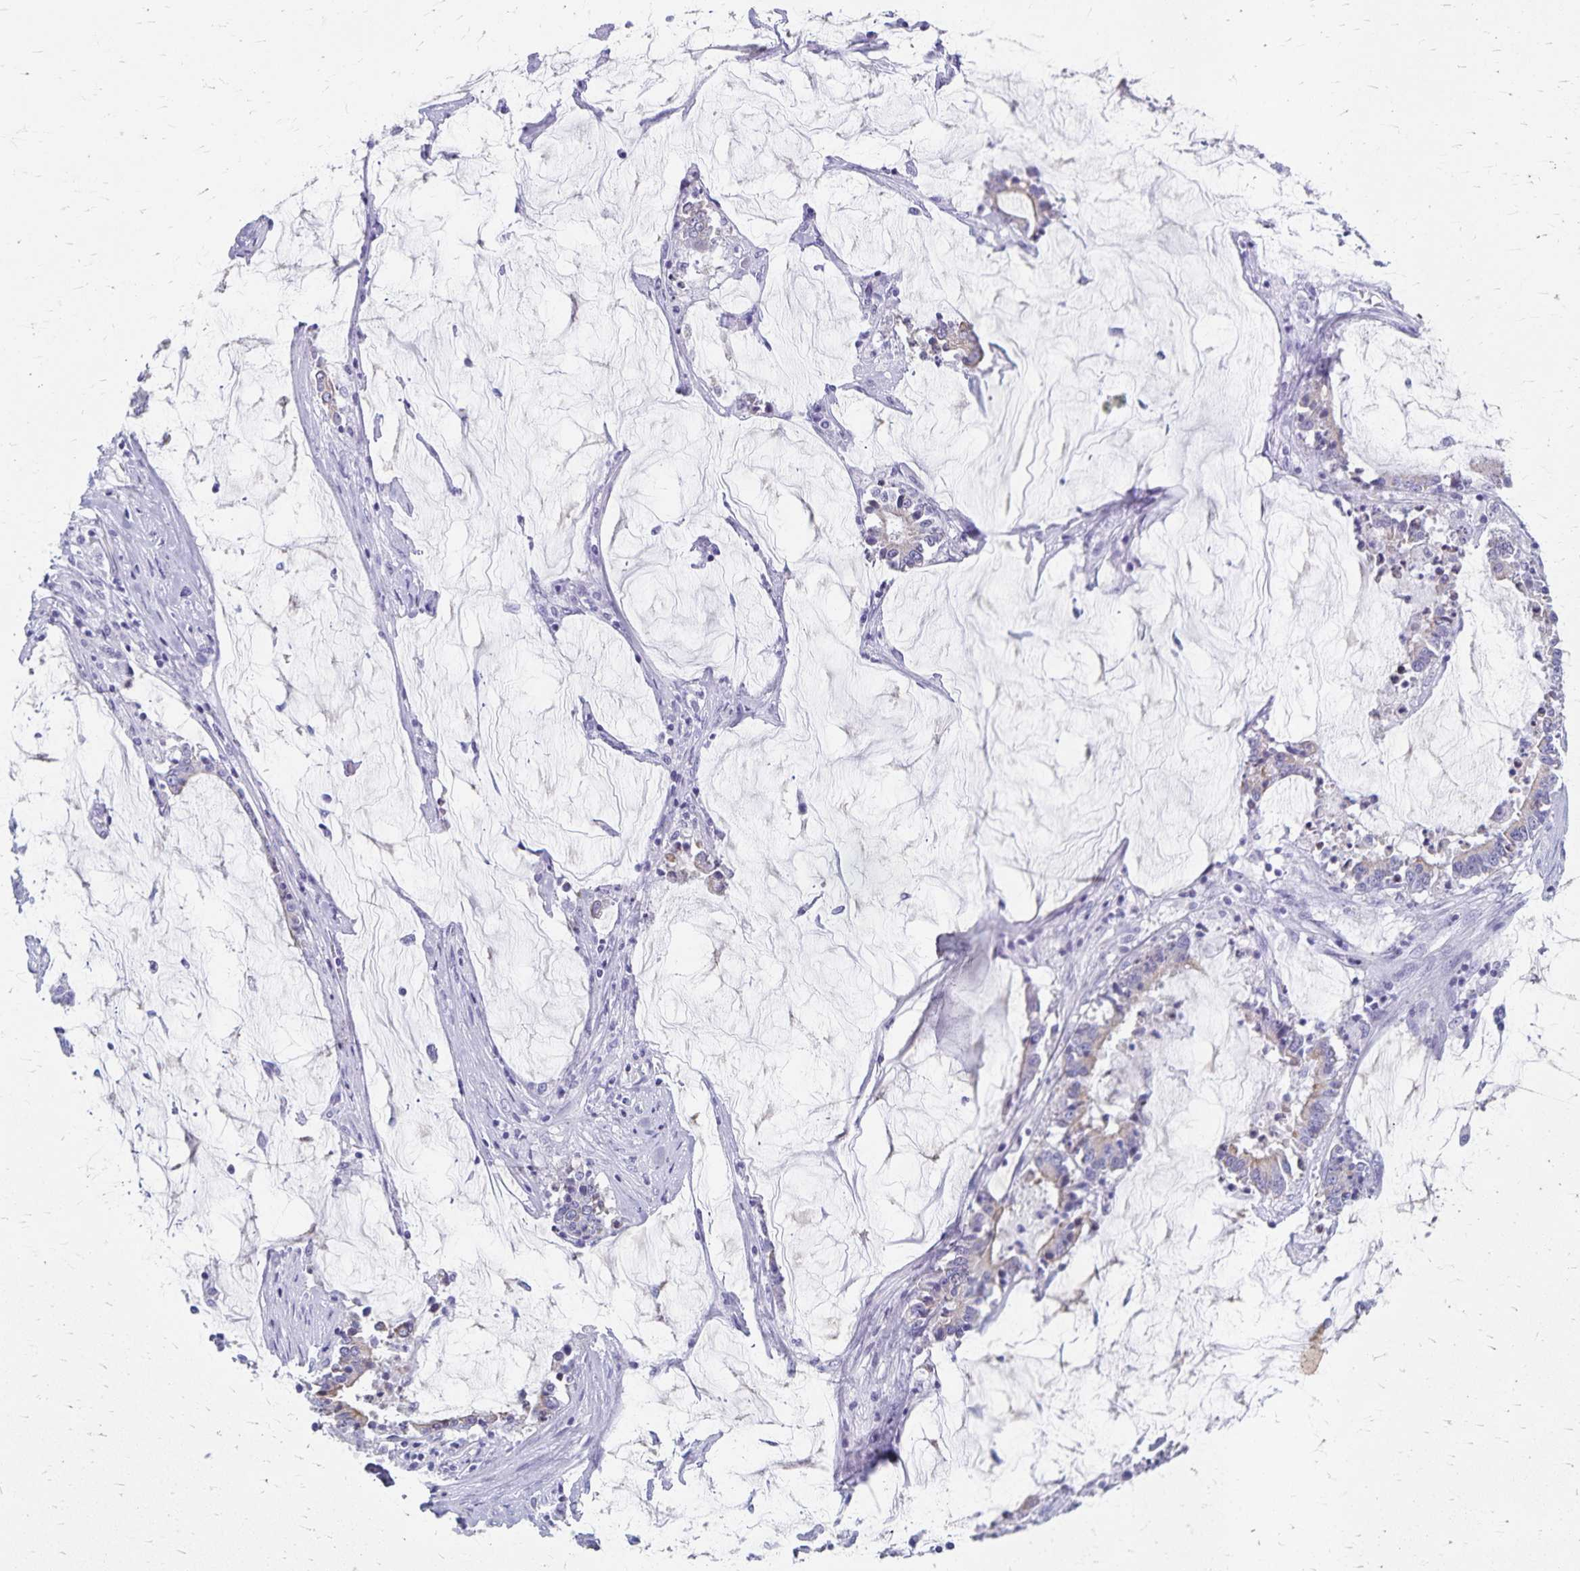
{"staining": {"intensity": "weak", "quantity": "<25%", "location": "cytoplasmic/membranous"}, "tissue": "stomach cancer", "cell_type": "Tumor cells", "image_type": "cancer", "snomed": [{"axis": "morphology", "description": "Adenocarcinoma, NOS"}, {"axis": "topography", "description": "Stomach, upper"}], "caption": "Adenocarcinoma (stomach) stained for a protein using IHC demonstrates no expression tumor cells.", "gene": "GPBAR1", "patient": {"sex": "male", "age": 68}}